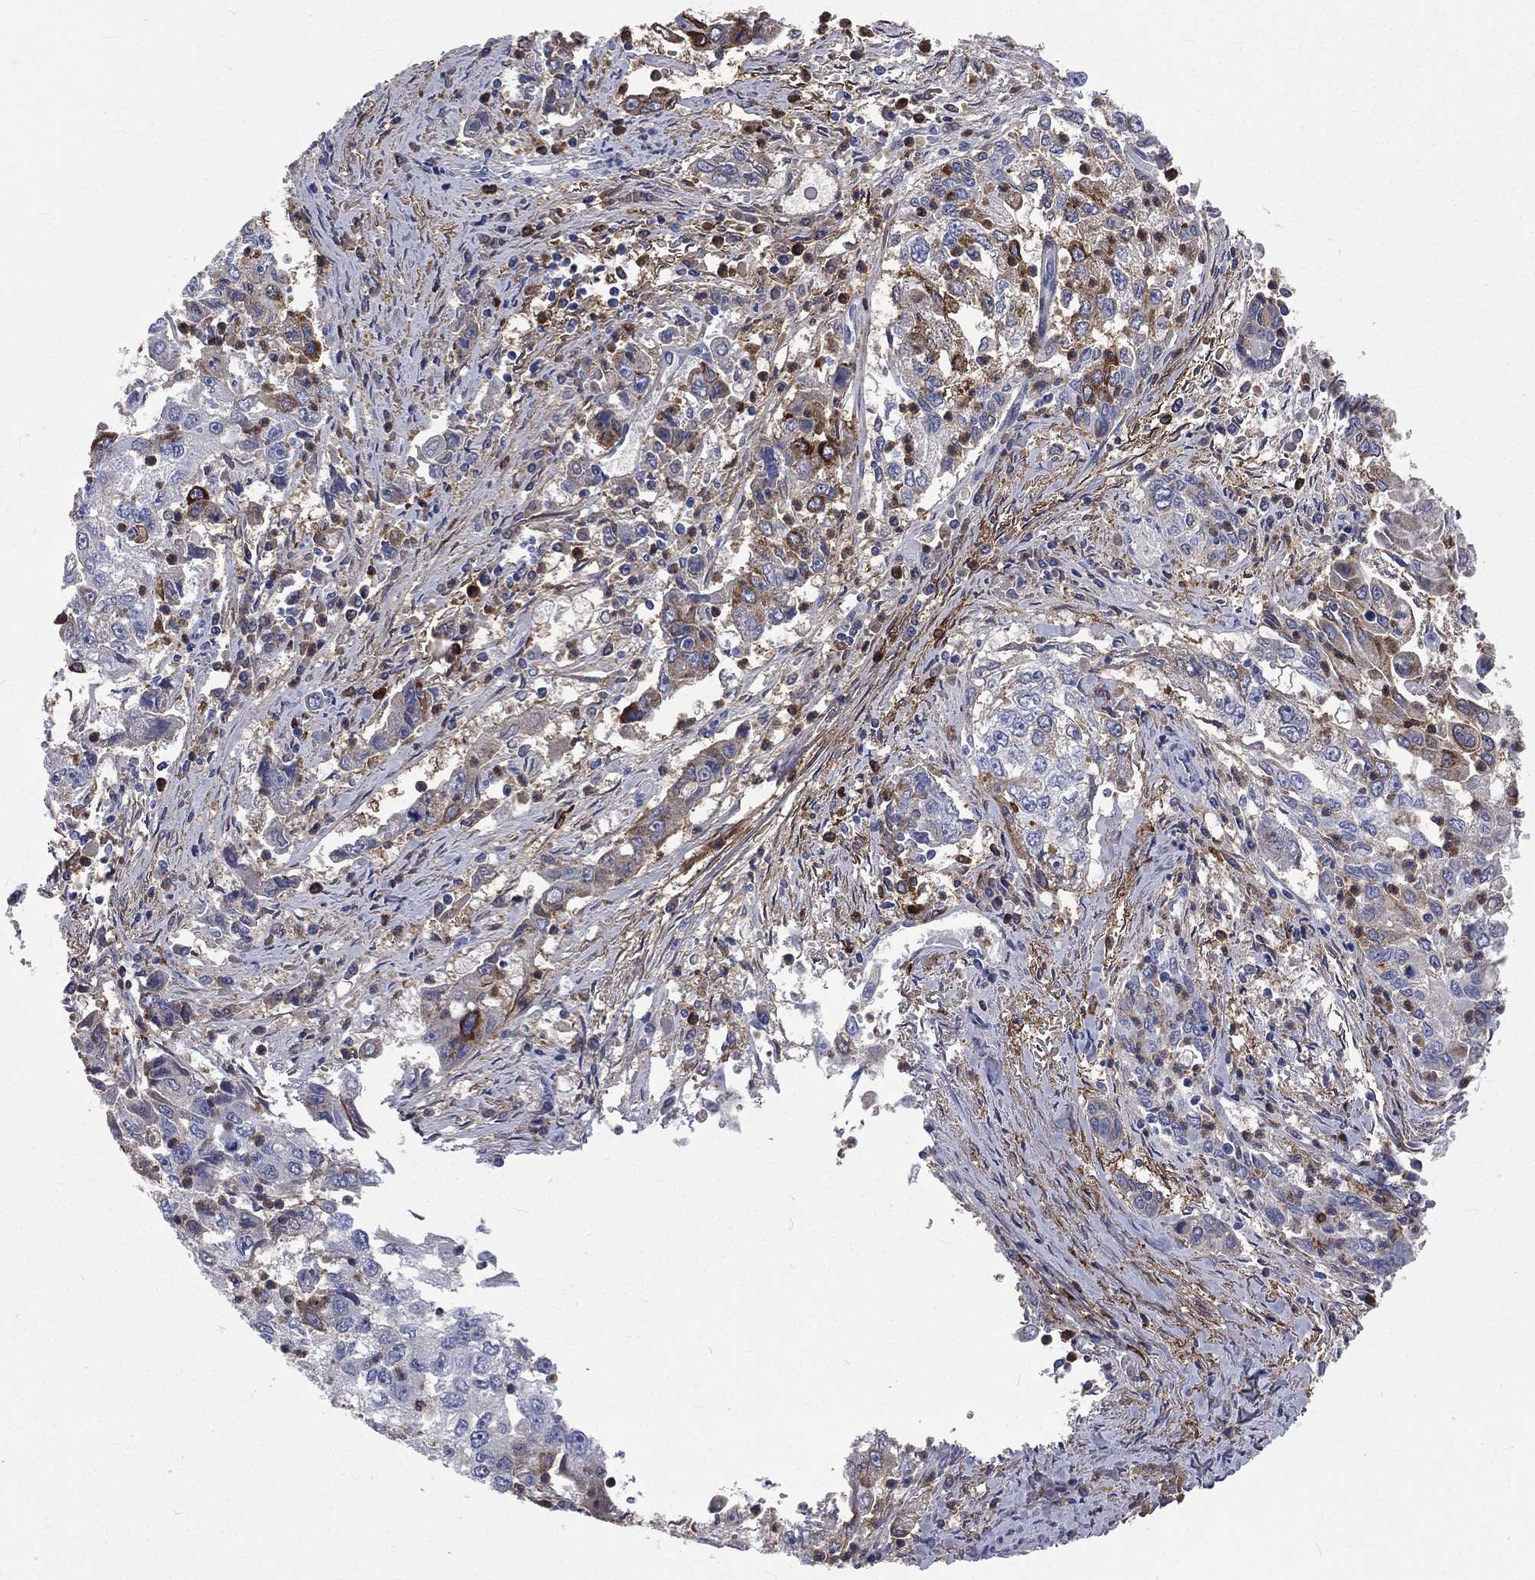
{"staining": {"intensity": "moderate", "quantity": "<25%", "location": "cytoplasmic/membranous"}, "tissue": "cervical cancer", "cell_type": "Tumor cells", "image_type": "cancer", "snomed": [{"axis": "morphology", "description": "Squamous cell carcinoma, NOS"}, {"axis": "topography", "description": "Cervix"}], "caption": "Tumor cells exhibit moderate cytoplasmic/membranous staining in about <25% of cells in cervical cancer (squamous cell carcinoma).", "gene": "BASP1", "patient": {"sex": "female", "age": 36}}